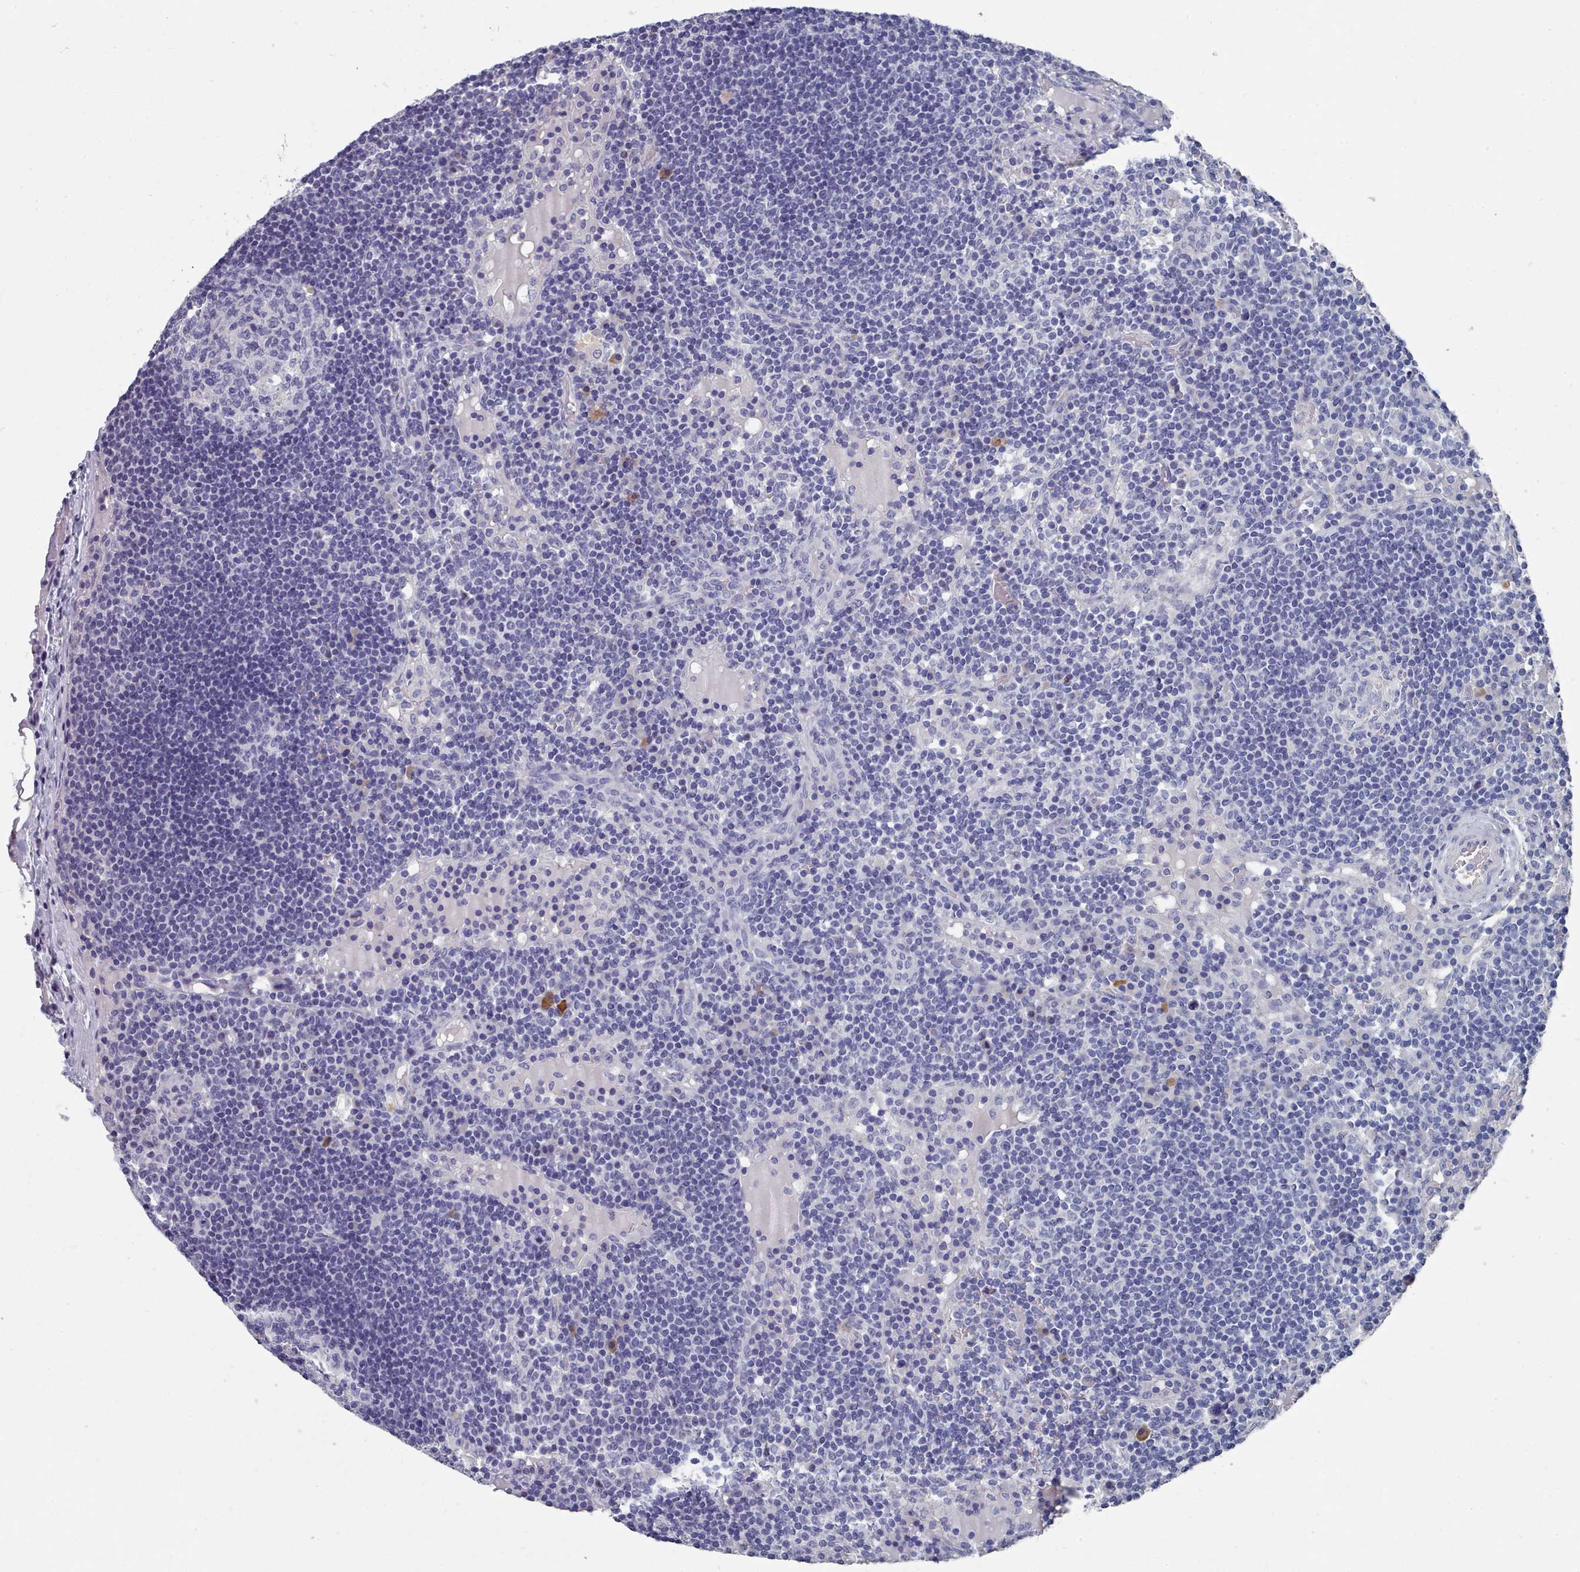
{"staining": {"intensity": "negative", "quantity": "none", "location": "none"}, "tissue": "lymph node", "cell_type": "Germinal center cells", "image_type": "normal", "snomed": [{"axis": "morphology", "description": "Normal tissue, NOS"}, {"axis": "topography", "description": "Lymph node"}], "caption": "The histopathology image exhibits no staining of germinal center cells in unremarkable lymph node. The staining is performed using DAB brown chromogen with nuclei counter-stained in using hematoxylin.", "gene": "ACAD11", "patient": {"sex": "male", "age": 53}}